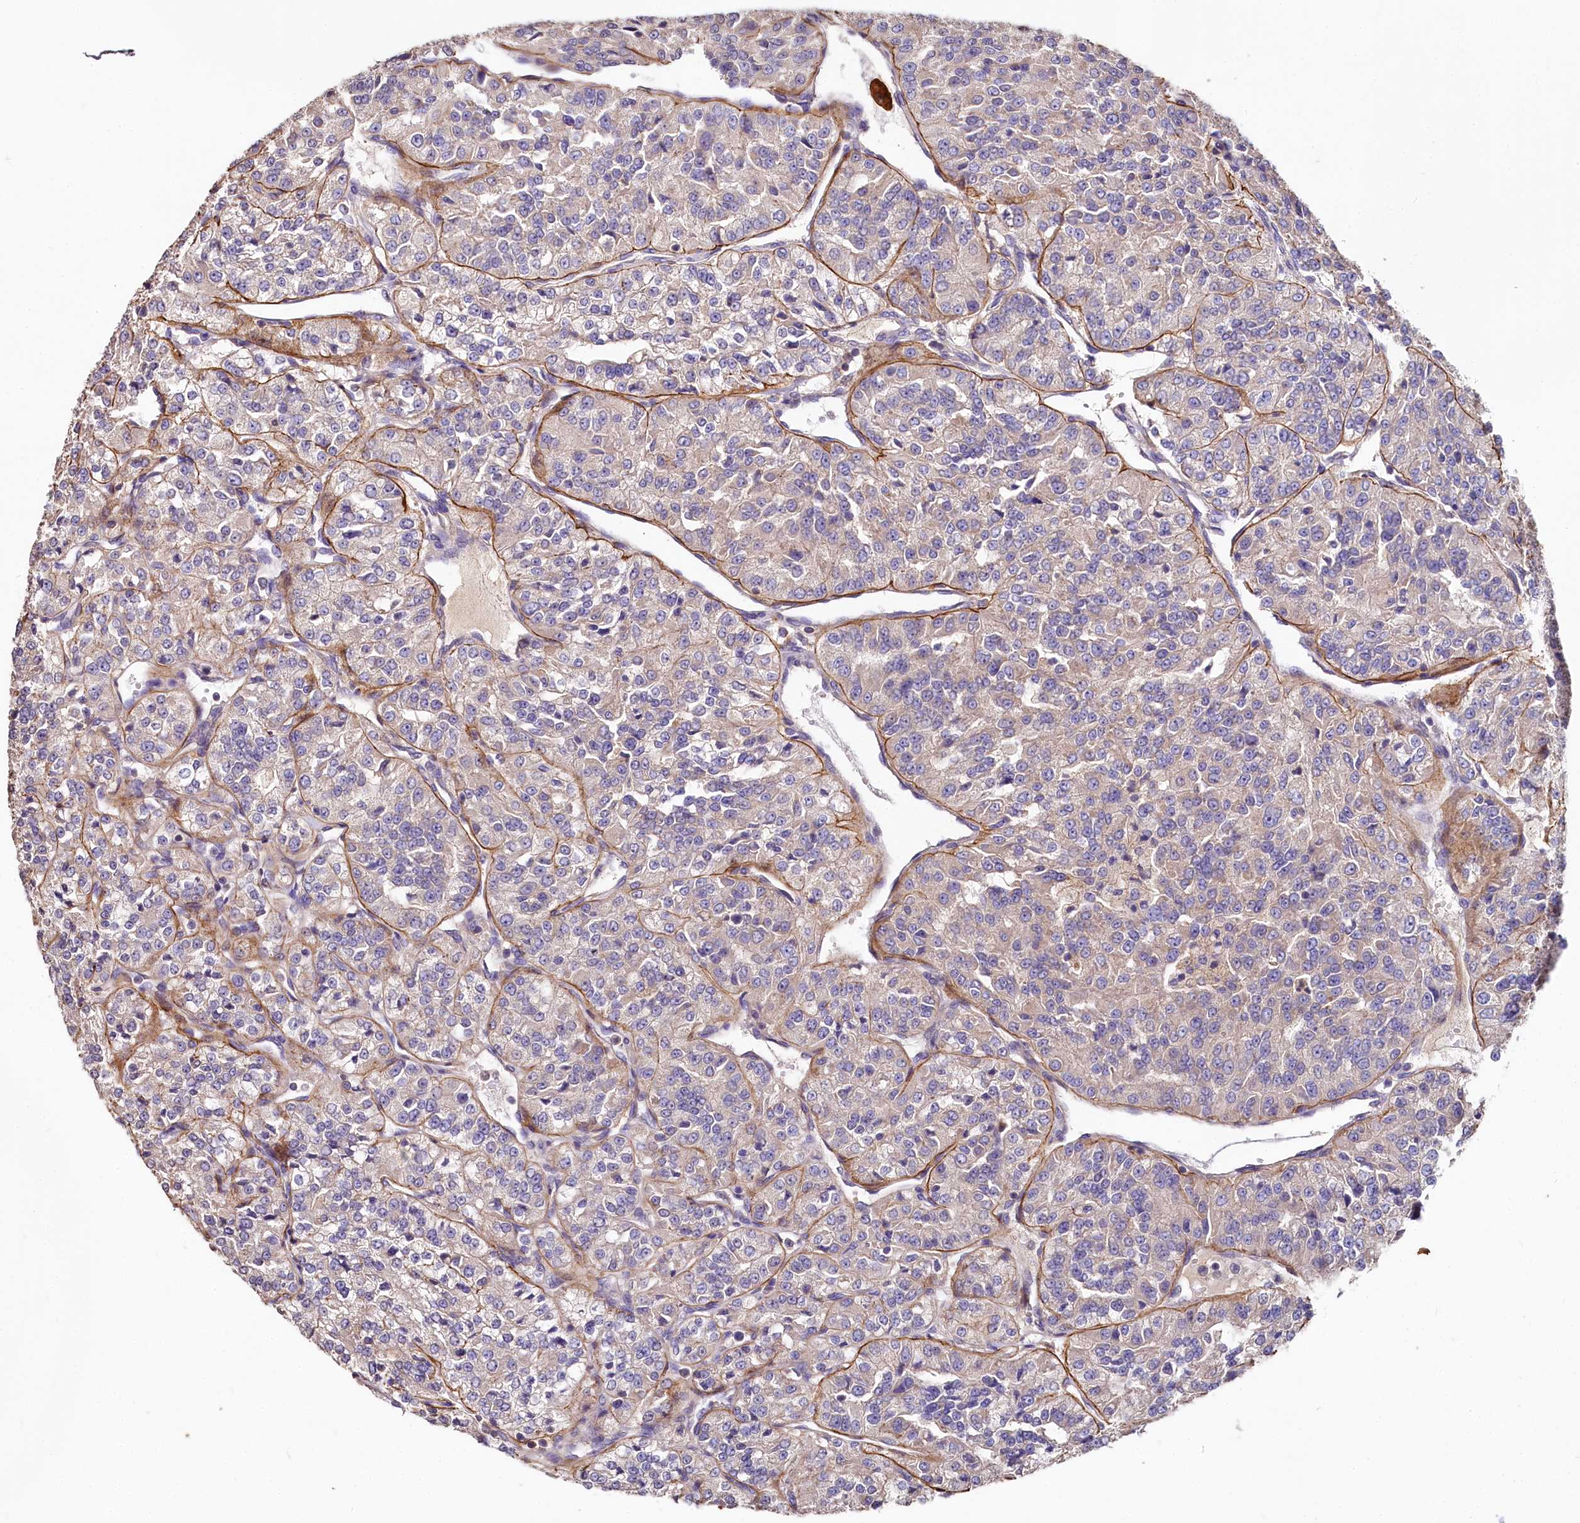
{"staining": {"intensity": "weak", "quantity": ">75%", "location": "cytoplasmic/membranous"}, "tissue": "renal cancer", "cell_type": "Tumor cells", "image_type": "cancer", "snomed": [{"axis": "morphology", "description": "Adenocarcinoma, NOS"}, {"axis": "topography", "description": "Kidney"}], "caption": "A micrograph of human renal cancer (adenocarcinoma) stained for a protein displays weak cytoplasmic/membranous brown staining in tumor cells.", "gene": "SPRYD3", "patient": {"sex": "female", "age": 63}}